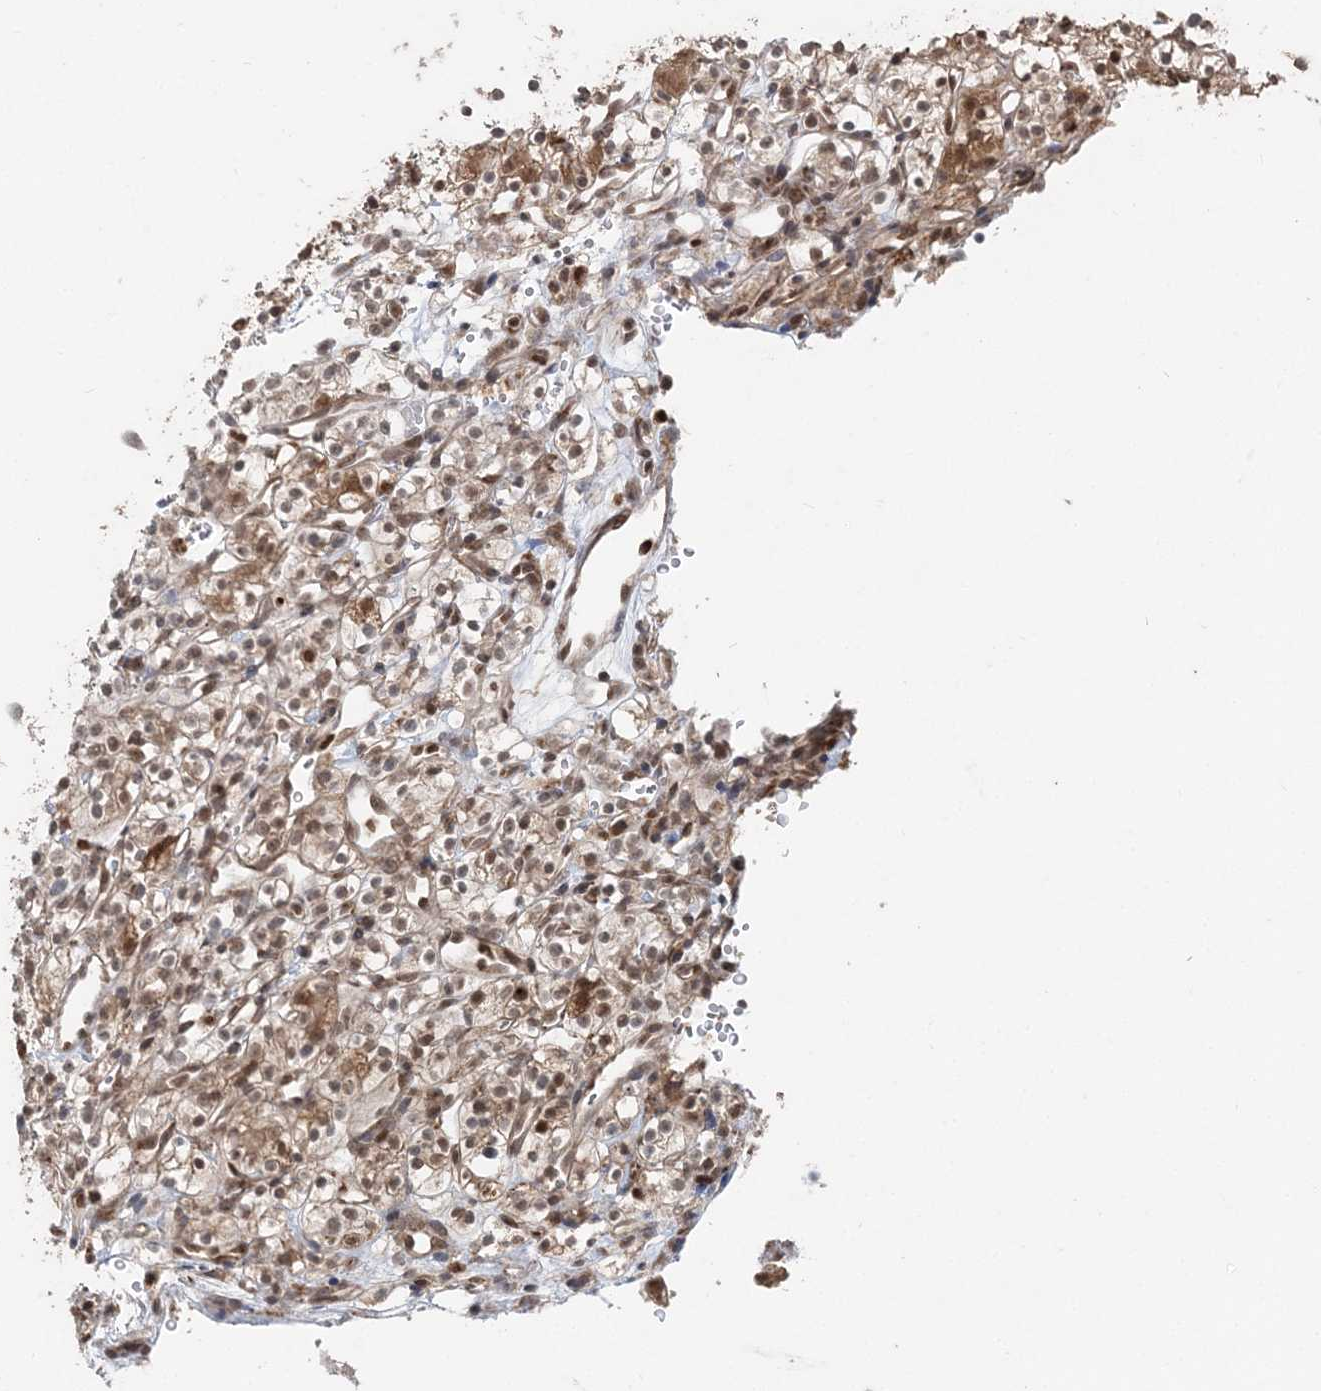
{"staining": {"intensity": "moderate", "quantity": "<25%", "location": "cytoplasmic/membranous,nuclear"}, "tissue": "renal cancer", "cell_type": "Tumor cells", "image_type": "cancer", "snomed": [{"axis": "morphology", "description": "Adenocarcinoma, NOS"}, {"axis": "topography", "description": "Kidney"}], "caption": "An immunohistochemistry image of tumor tissue is shown. Protein staining in brown labels moderate cytoplasmic/membranous and nuclear positivity in renal adenocarcinoma within tumor cells. (DAB (3,3'-diaminobenzidine) = brown stain, brightfield microscopy at high magnification).", "gene": "SLU7", "patient": {"sex": "female", "age": 57}}